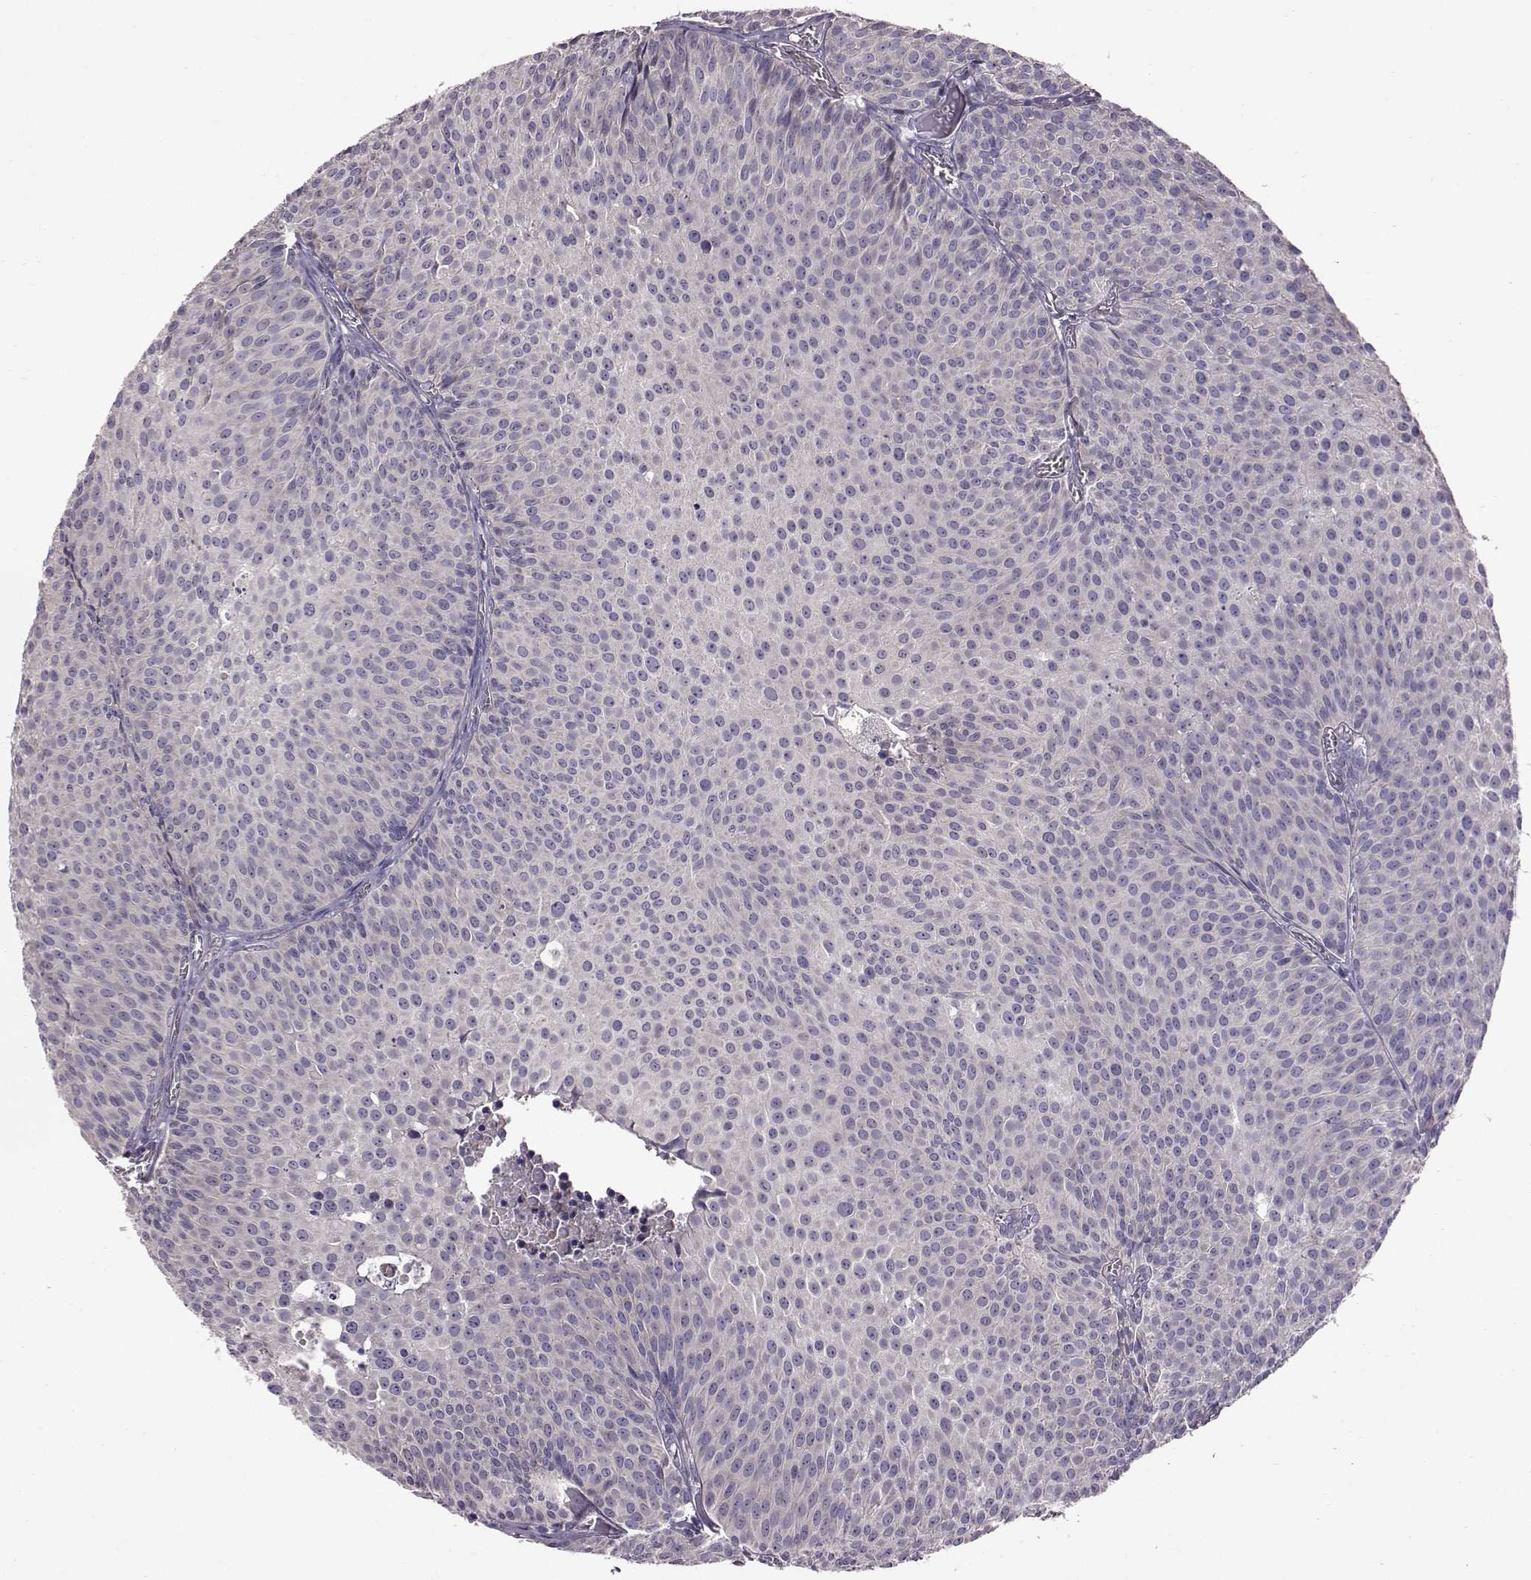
{"staining": {"intensity": "negative", "quantity": "none", "location": "none"}, "tissue": "urothelial cancer", "cell_type": "Tumor cells", "image_type": "cancer", "snomed": [{"axis": "morphology", "description": "Urothelial carcinoma, Low grade"}, {"axis": "topography", "description": "Urinary bladder"}], "caption": "This is a micrograph of immunohistochemistry (IHC) staining of low-grade urothelial carcinoma, which shows no expression in tumor cells.", "gene": "ADGRG2", "patient": {"sex": "male", "age": 63}}